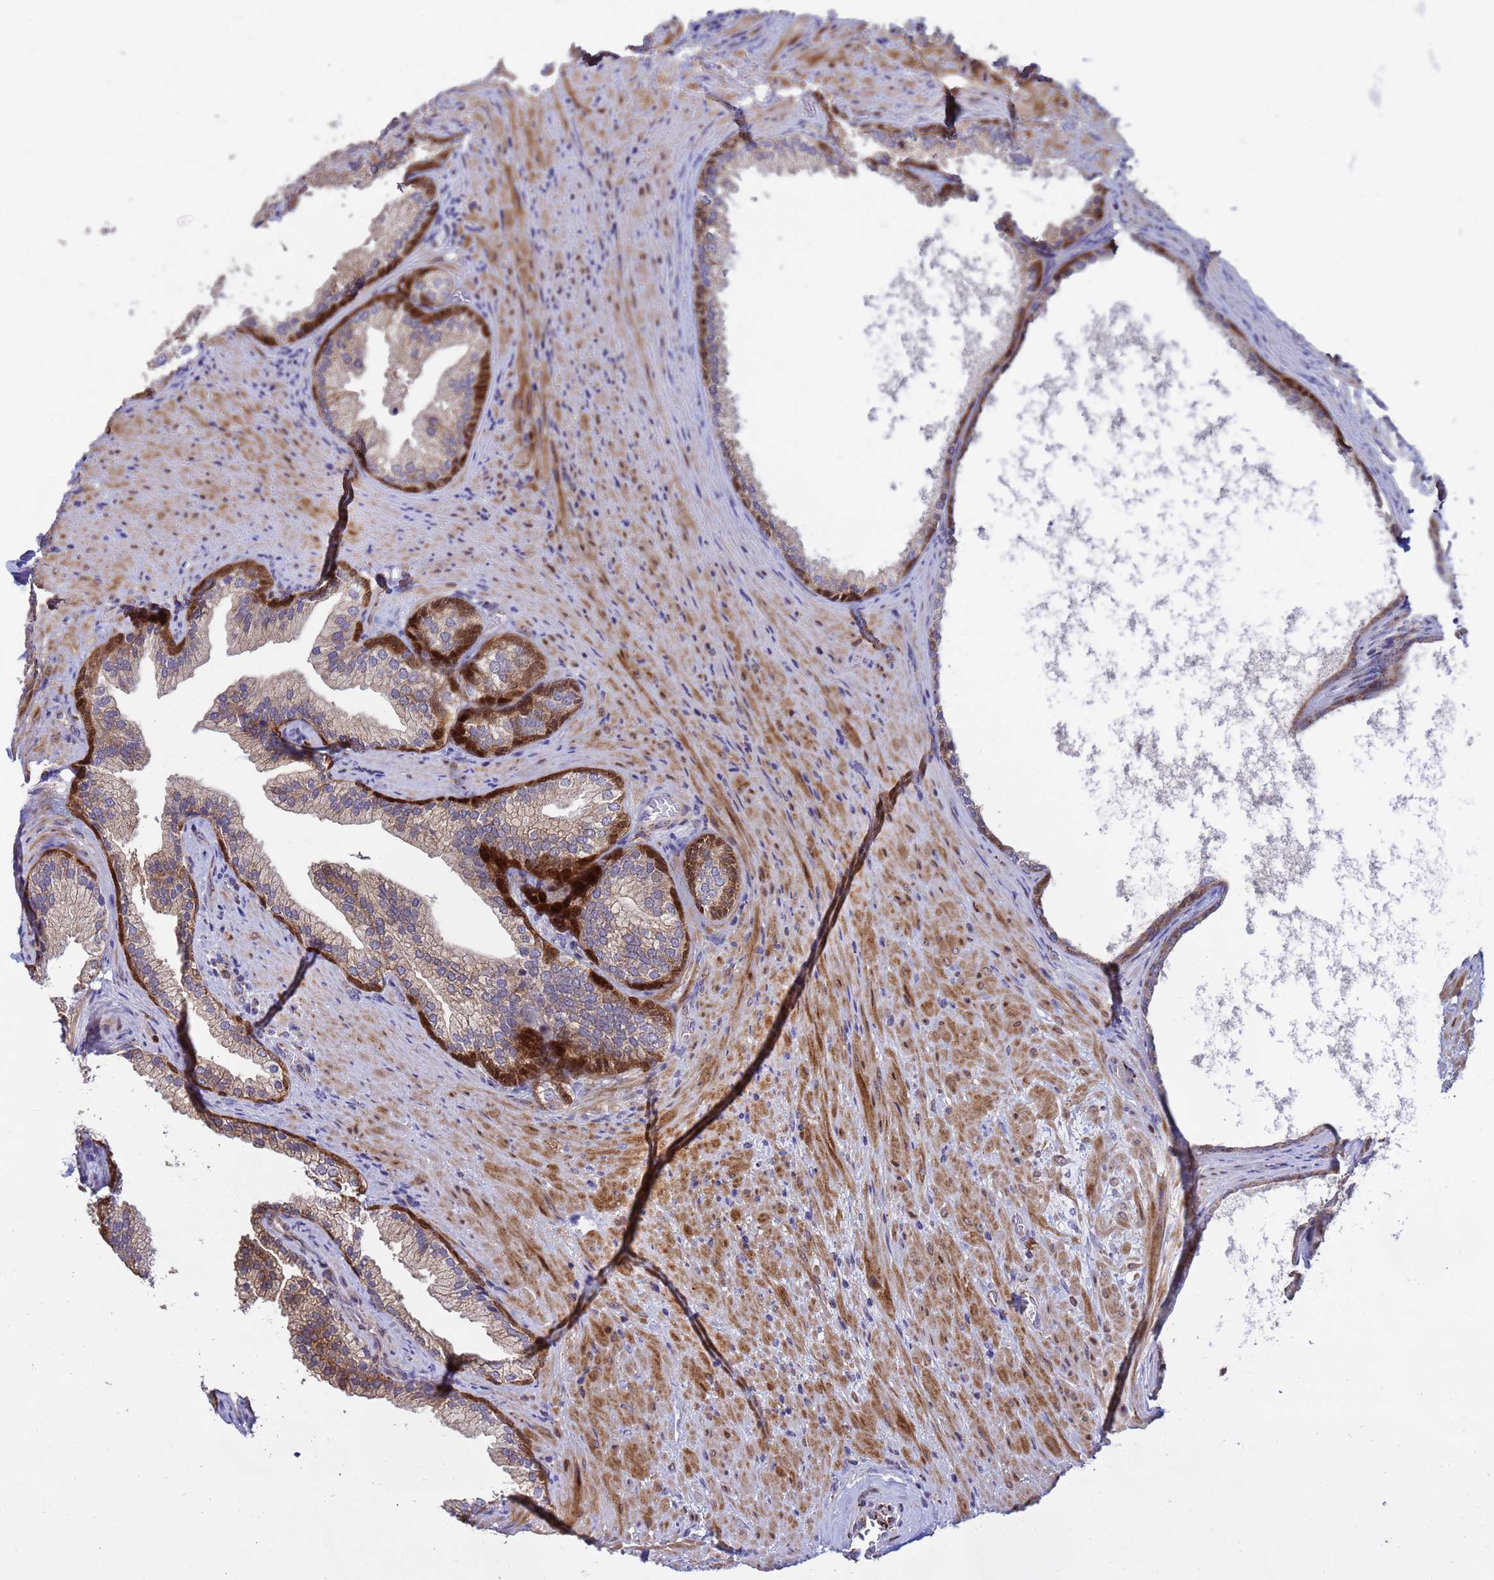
{"staining": {"intensity": "strong", "quantity": "<25%", "location": "cytoplasmic/membranous,nuclear"}, "tissue": "prostate", "cell_type": "Glandular cells", "image_type": "normal", "snomed": [{"axis": "morphology", "description": "Normal tissue, NOS"}, {"axis": "topography", "description": "Prostate"}], "caption": "A brown stain highlights strong cytoplasmic/membranous,nuclear positivity of a protein in glandular cells of normal prostate.", "gene": "TUBGCP3", "patient": {"sex": "male", "age": 76}}